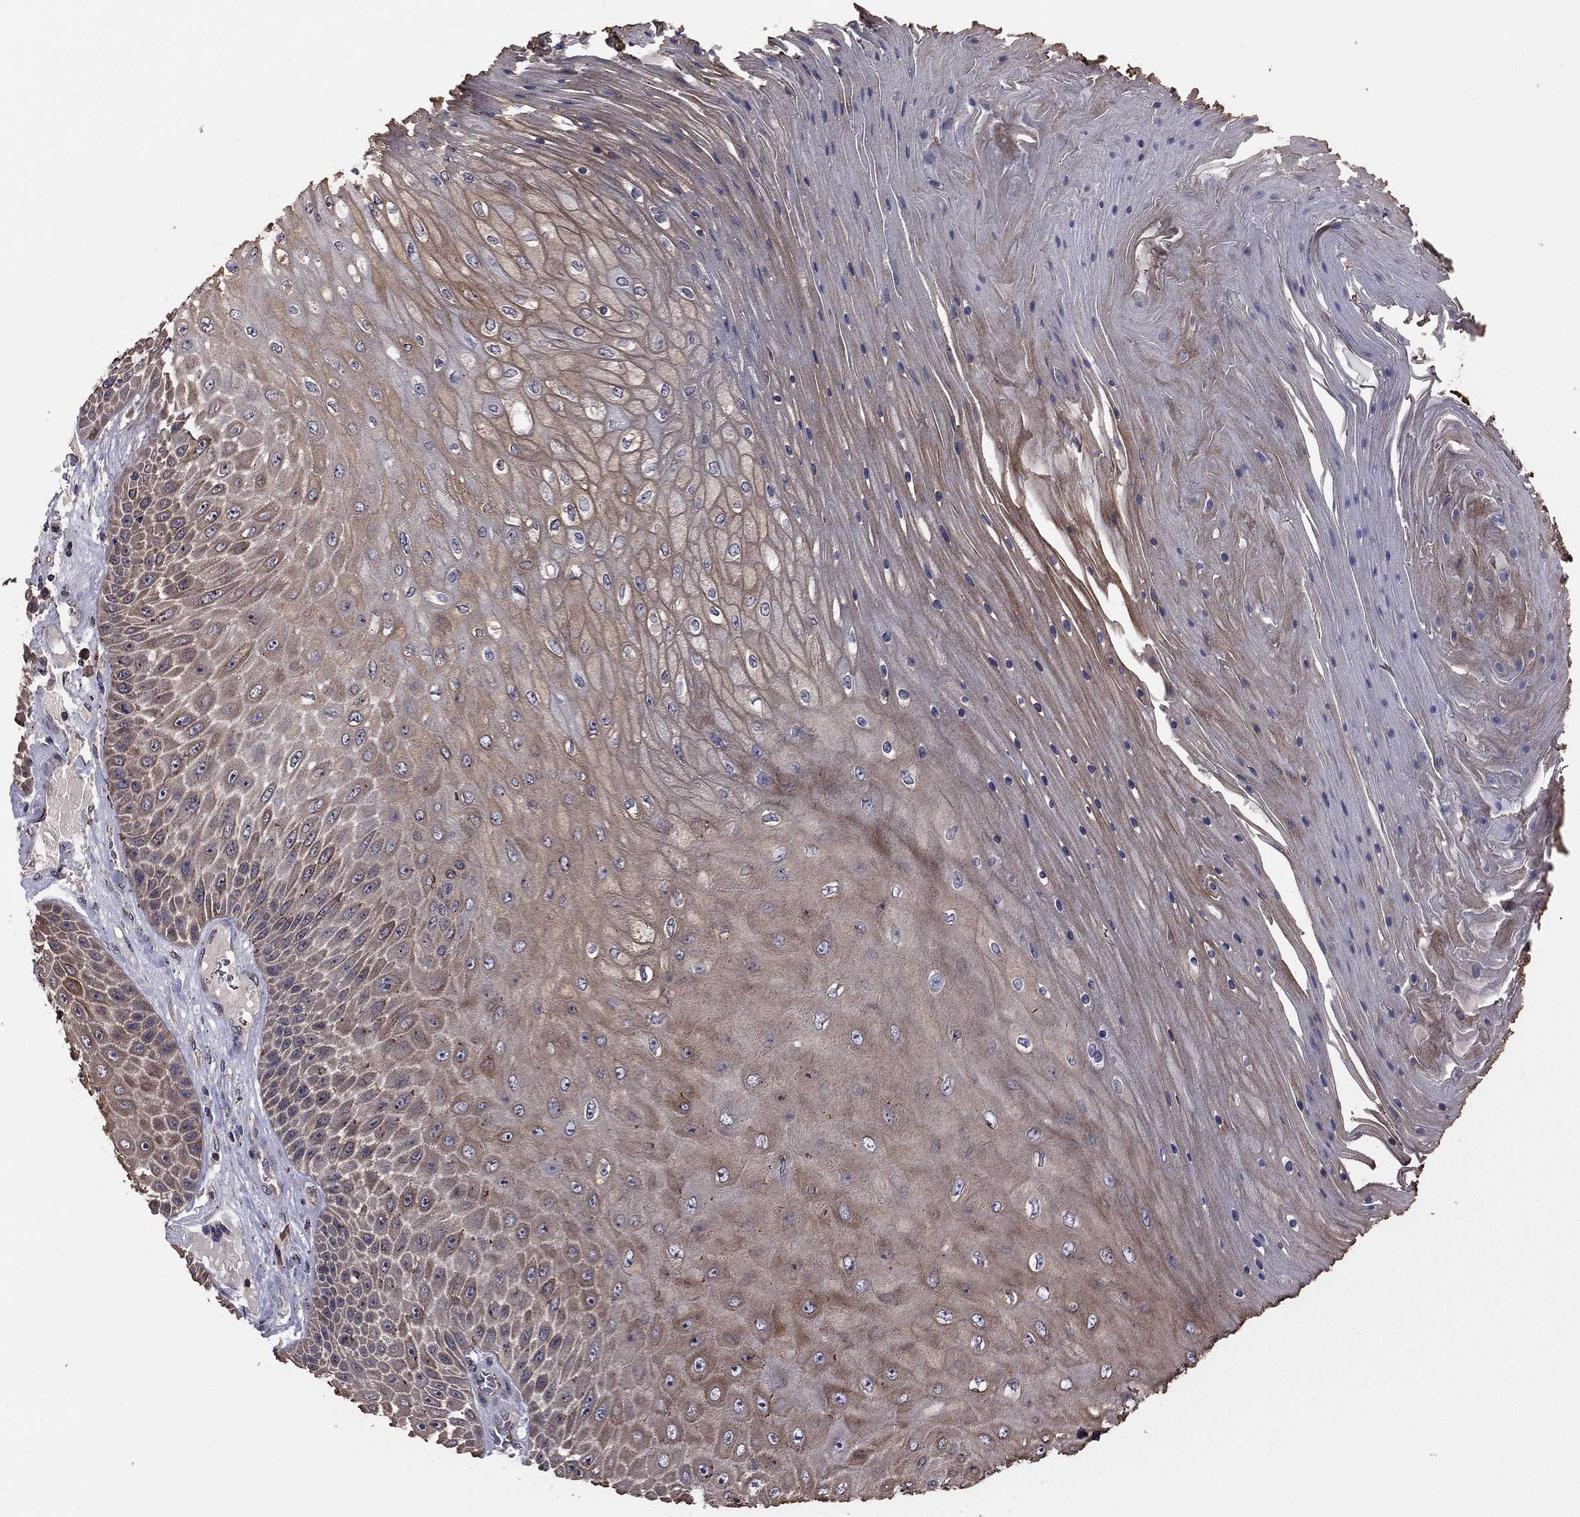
{"staining": {"intensity": "moderate", "quantity": ">75%", "location": "cytoplasmic/membranous"}, "tissue": "skin cancer", "cell_type": "Tumor cells", "image_type": "cancer", "snomed": [{"axis": "morphology", "description": "Squamous cell carcinoma, NOS"}, {"axis": "topography", "description": "Skin"}], "caption": "Immunohistochemical staining of squamous cell carcinoma (skin) reveals moderate cytoplasmic/membranous protein expression in about >75% of tumor cells. Immunohistochemistry (ihc) stains the protein of interest in brown and the nuclei are stained blue.", "gene": "TSNARE1", "patient": {"sex": "male", "age": 62}}